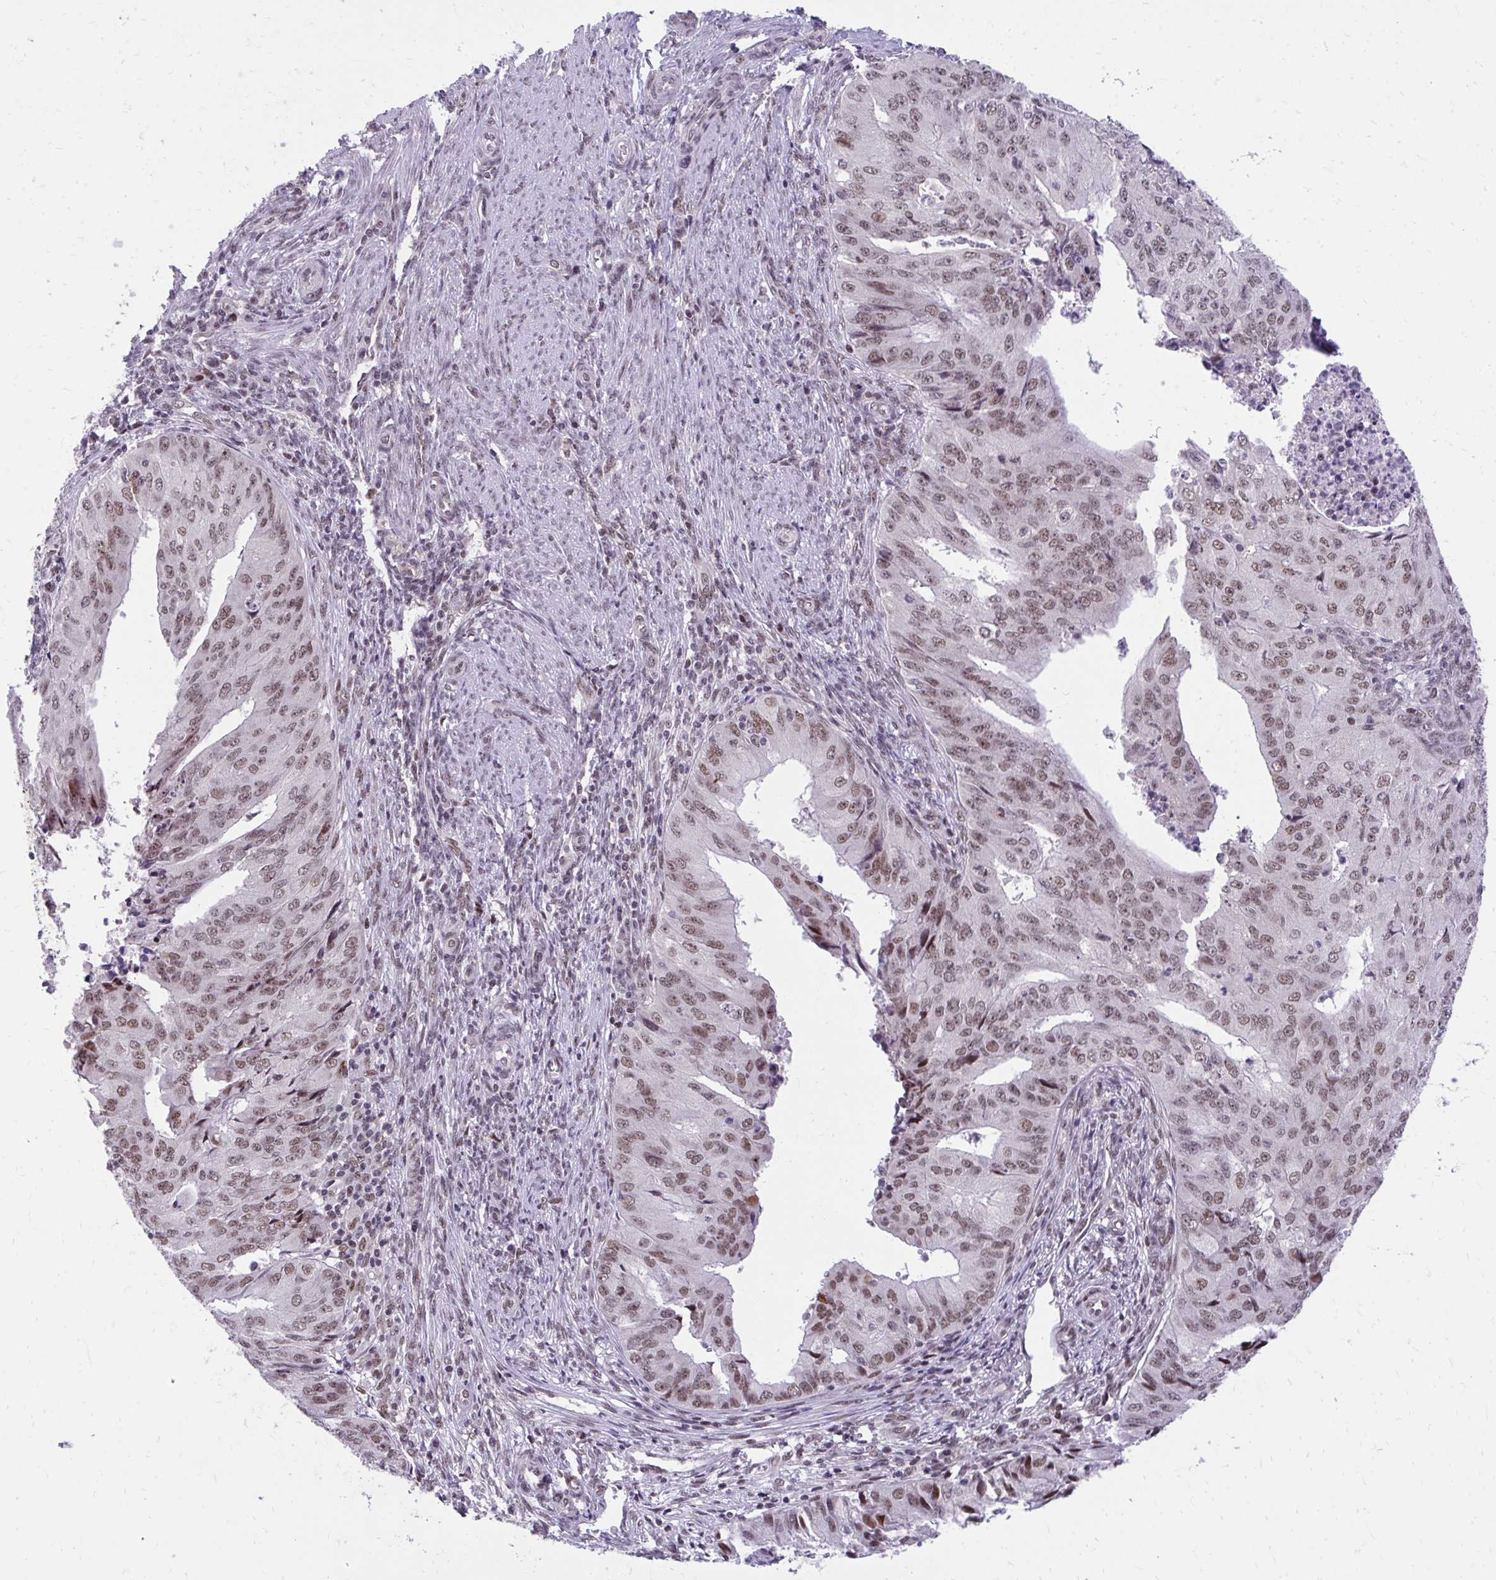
{"staining": {"intensity": "moderate", "quantity": "25%-75%", "location": "nuclear"}, "tissue": "endometrial cancer", "cell_type": "Tumor cells", "image_type": "cancer", "snomed": [{"axis": "morphology", "description": "Adenocarcinoma, NOS"}, {"axis": "topography", "description": "Endometrium"}], "caption": "A high-resolution micrograph shows immunohistochemistry (IHC) staining of endometrial cancer, which exhibits moderate nuclear staining in approximately 25%-75% of tumor cells.", "gene": "HOXA4", "patient": {"sex": "female", "age": 50}}